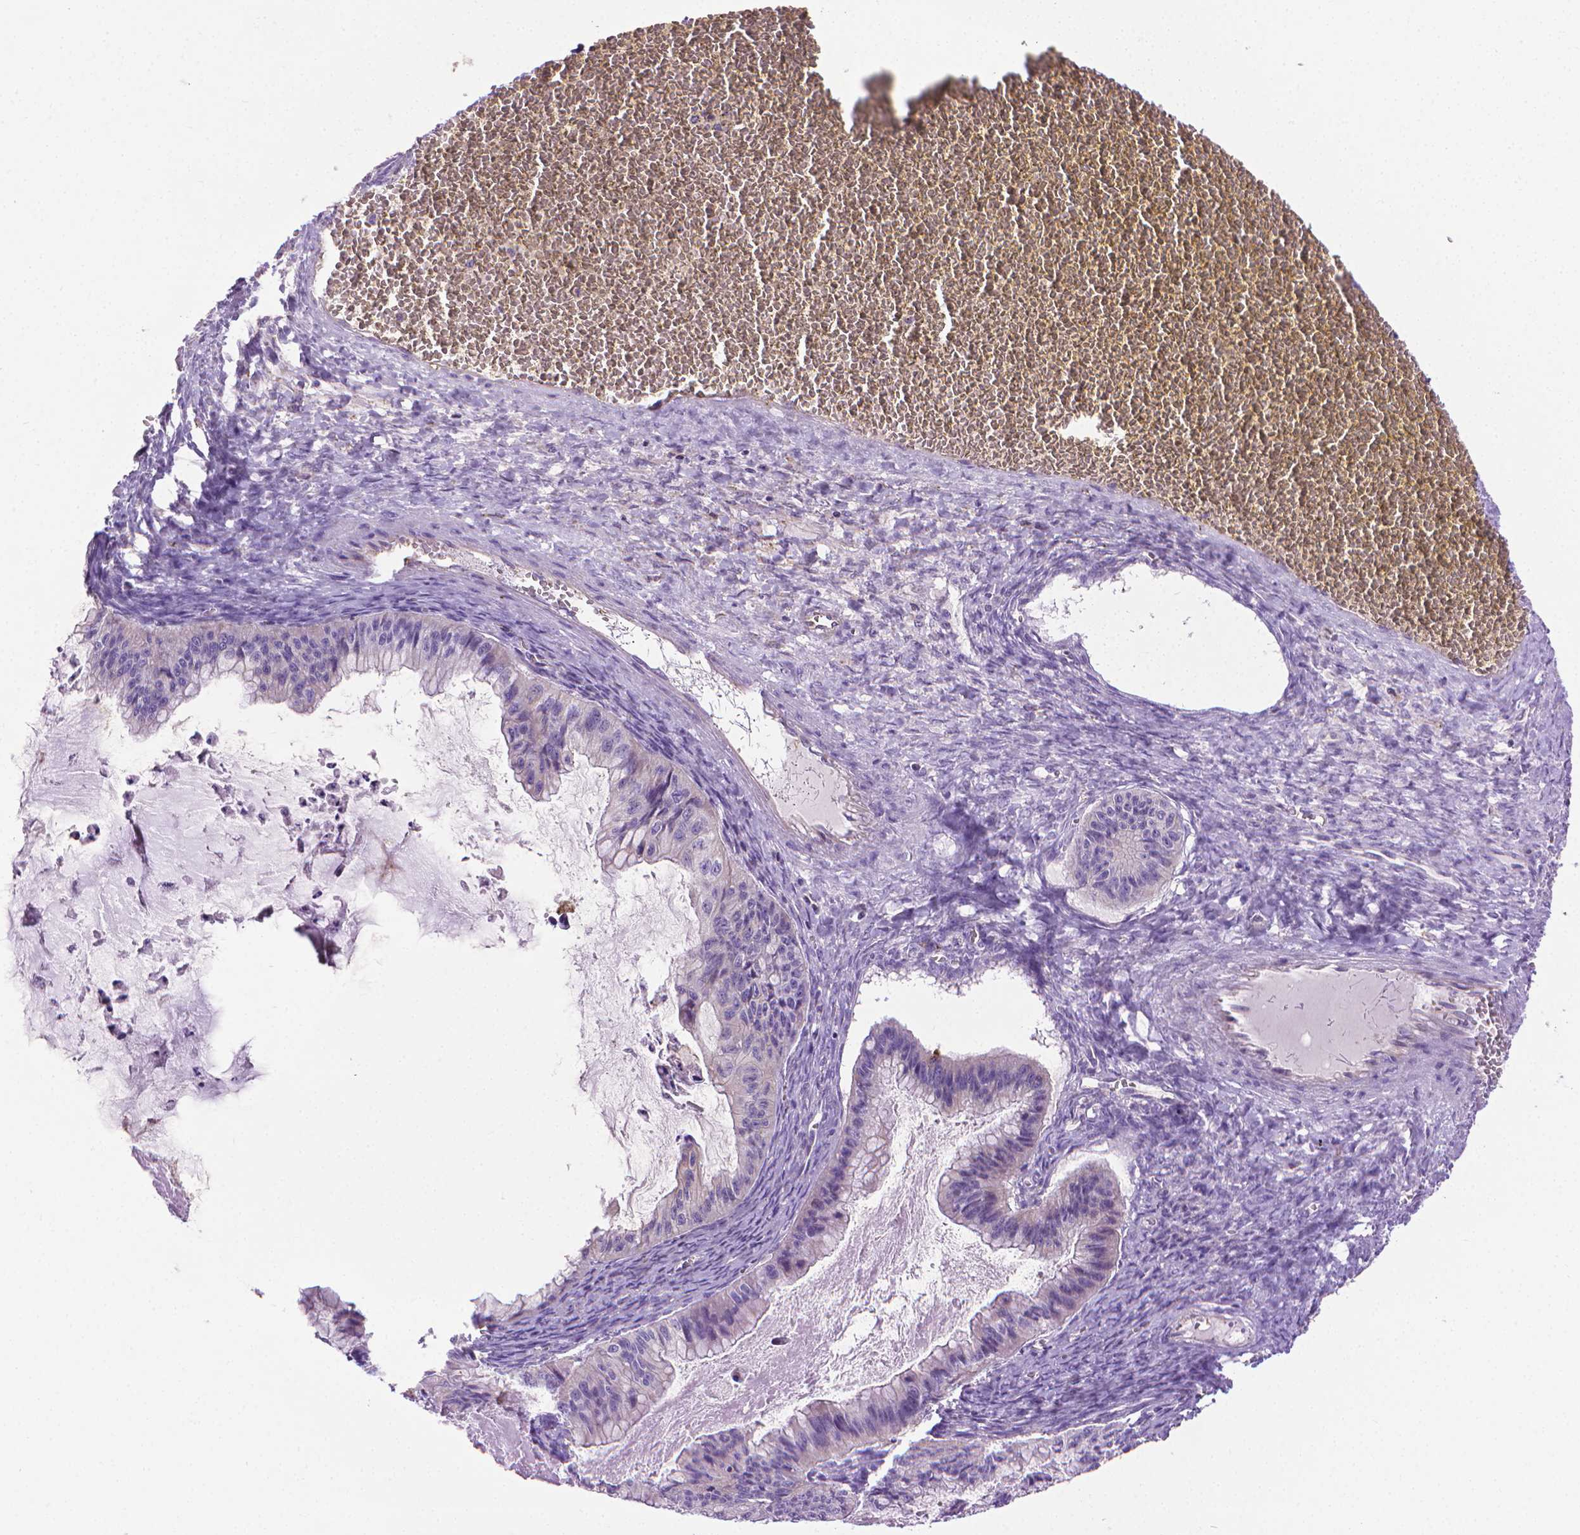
{"staining": {"intensity": "negative", "quantity": "none", "location": "none"}, "tissue": "ovarian cancer", "cell_type": "Tumor cells", "image_type": "cancer", "snomed": [{"axis": "morphology", "description": "Cystadenocarcinoma, mucinous, NOS"}, {"axis": "topography", "description": "Ovary"}], "caption": "This is a image of IHC staining of ovarian mucinous cystadenocarcinoma, which shows no expression in tumor cells.", "gene": "SLC51B", "patient": {"sex": "female", "age": 72}}